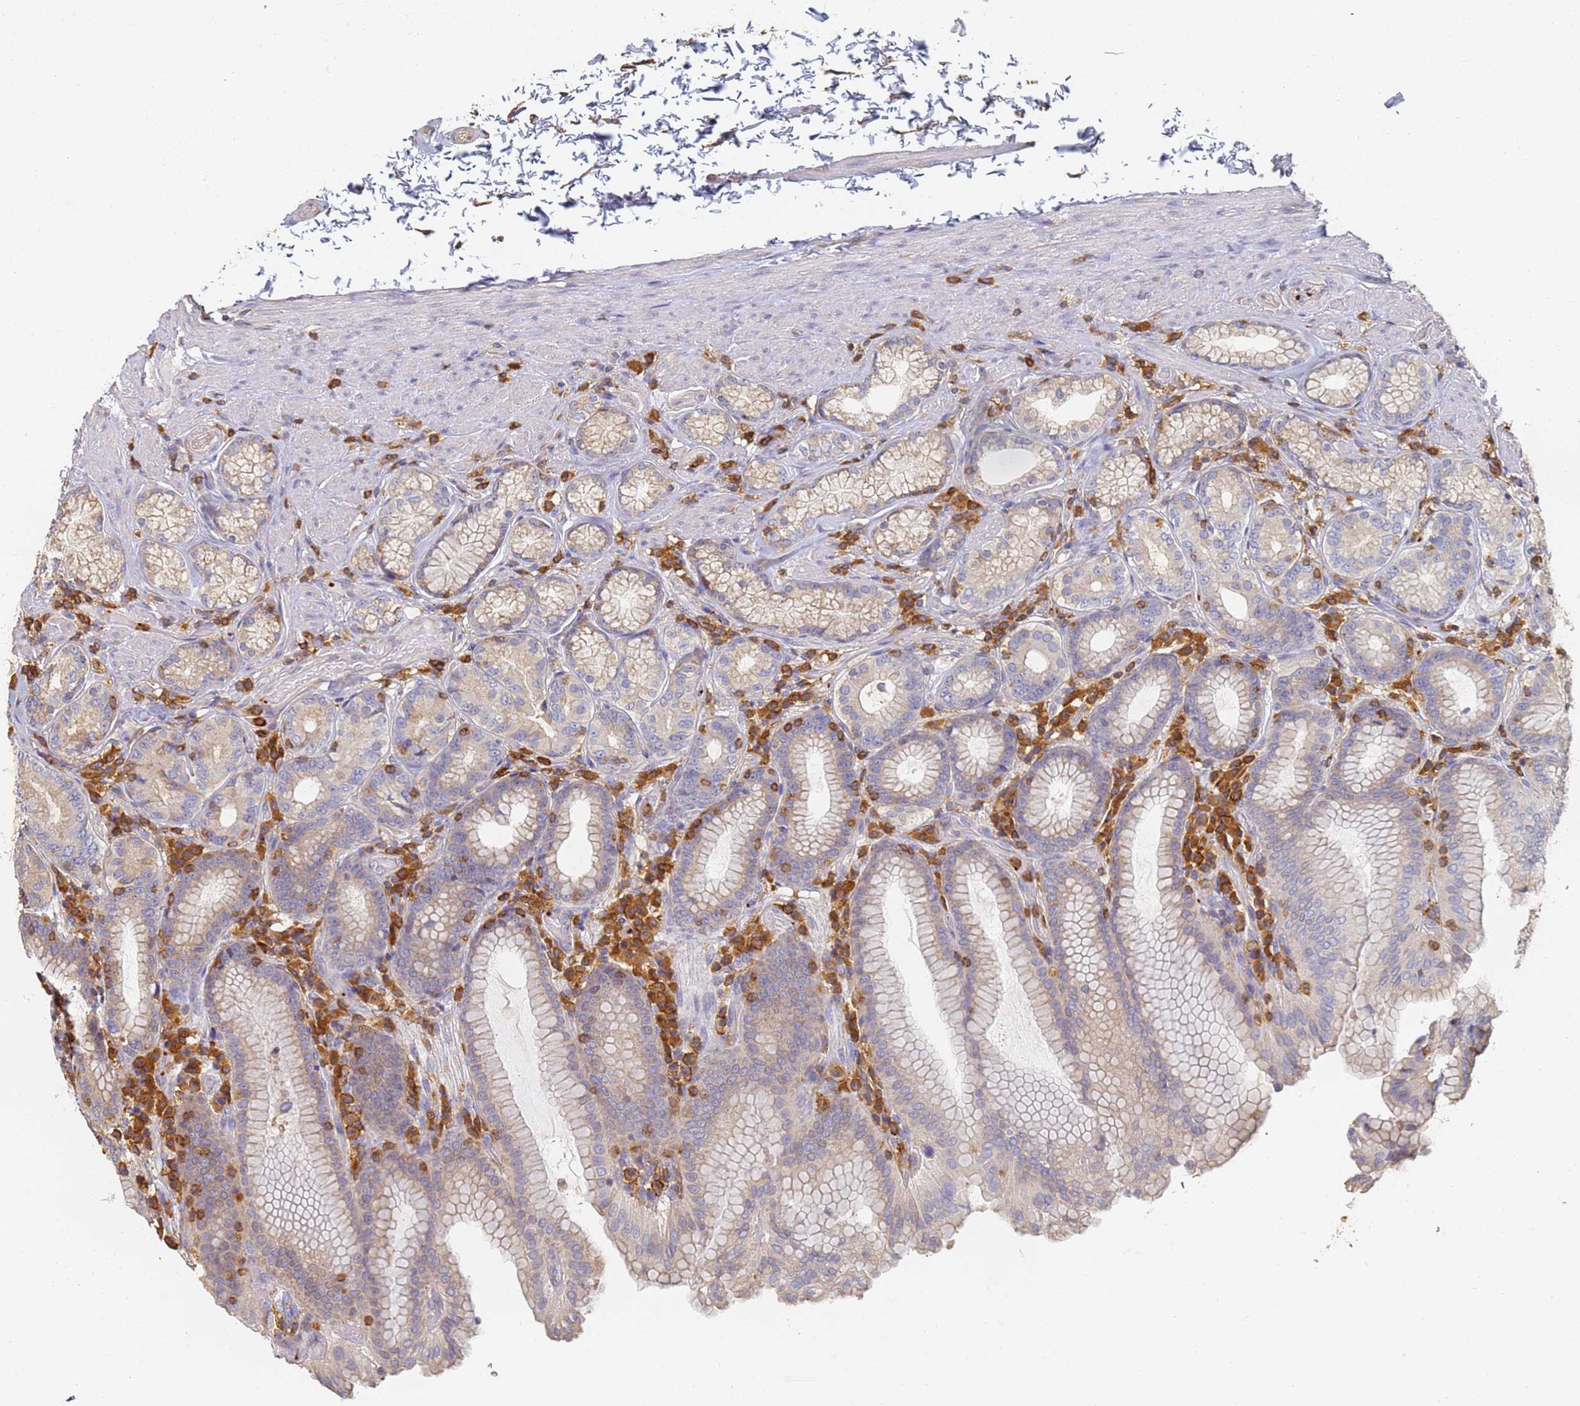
{"staining": {"intensity": "weak", "quantity": "<25%", "location": "cytoplasmic/membranous"}, "tissue": "stomach", "cell_type": "Glandular cells", "image_type": "normal", "snomed": [{"axis": "morphology", "description": "Normal tissue, NOS"}, {"axis": "topography", "description": "Stomach, upper"}, {"axis": "topography", "description": "Stomach, lower"}], "caption": "Glandular cells show no significant protein positivity in normal stomach.", "gene": "BIN2", "patient": {"sex": "female", "age": 76}}